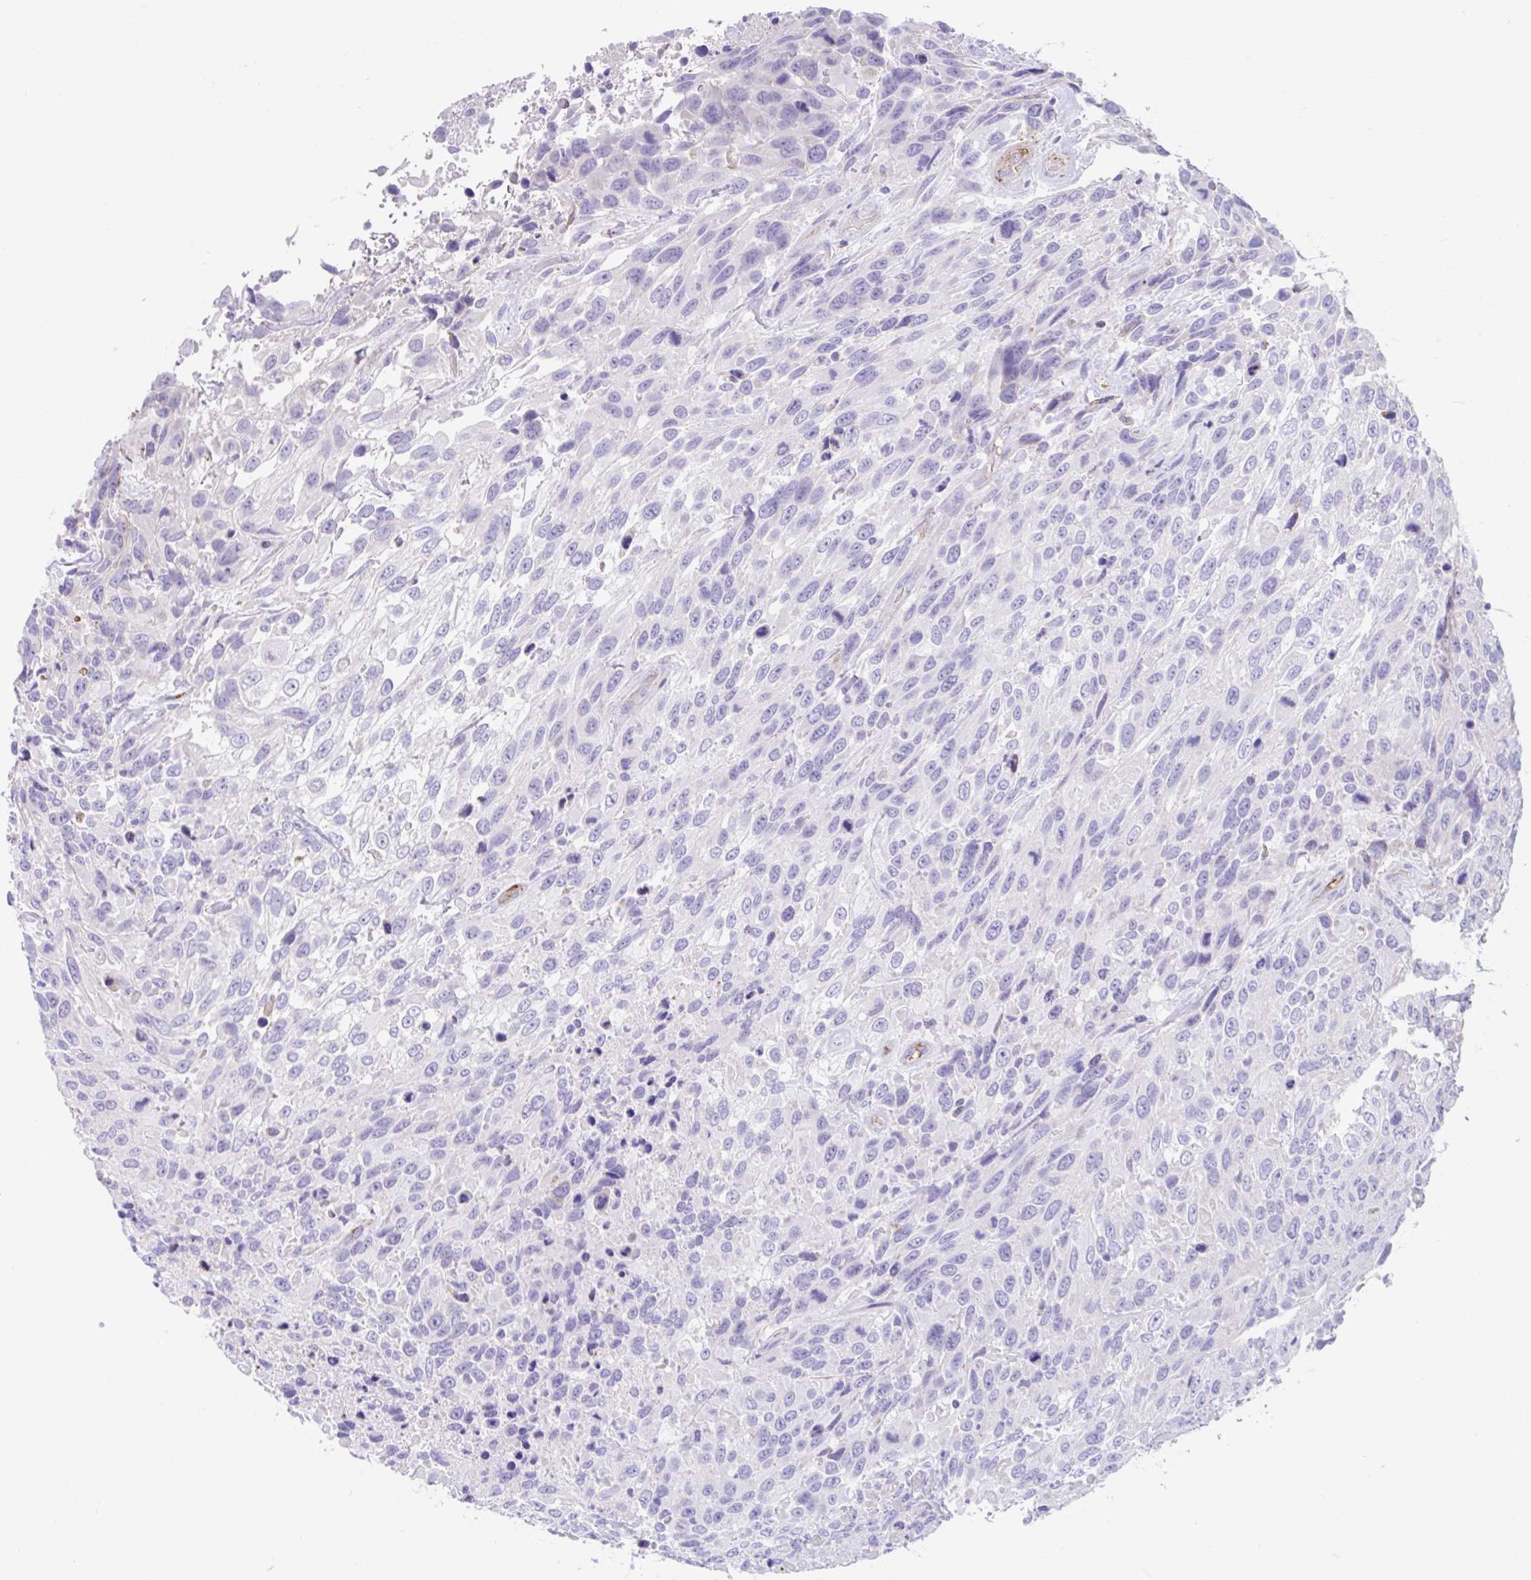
{"staining": {"intensity": "negative", "quantity": "none", "location": "none"}, "tissue": "urothelial cancer", "cell_type": "Tumor cells", "image_type": "cancer", "snomed": [{"axis": "morphology", "description": "Urothelial carcinoma, High grade"}, {"axis": "topography", "description": "Urinary bladder"}], "caption": "An immunohistochemistry micrograph of high-grade urothelial carcinoma is shown. There is no staining in tumor cells of high-grade urothelial carcinoma.", "gene": "CCSAP", "patient": {"sex": "female", "age": 70}}